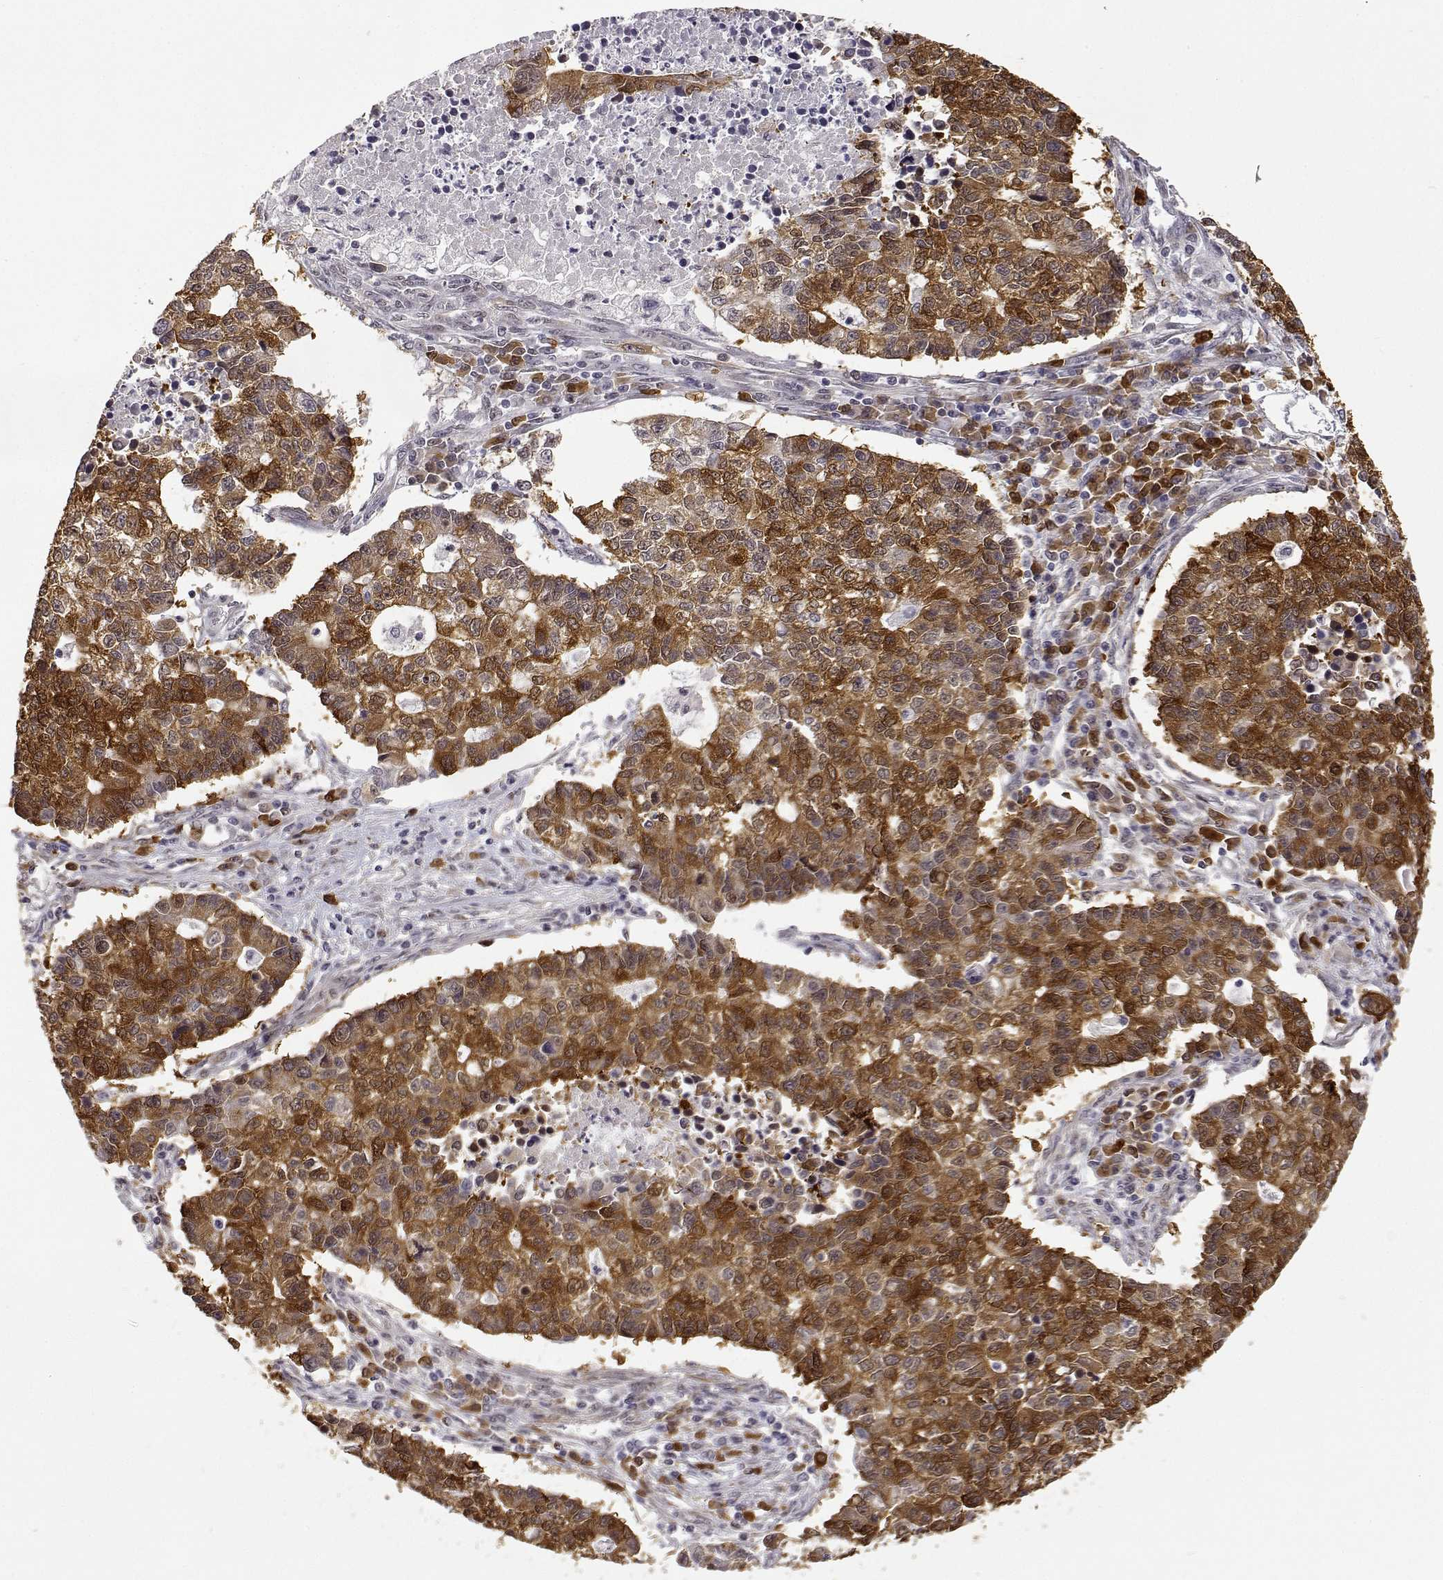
{"staining": {"intensity": "strong", "quantity": ">75%", "location": "cytoplasmic/membranous"}, "tissue": "lung cancer", "cell_type": "Tumor cells", "image_type": "cancer", "snomed": [{"axis": "morphology", "description": "Adenocarcinoma, NOS"}, {"axis": "topography", "description": "Lung"}], "caption": "Protein staining of lung adenocarcinoma tissue displays strong cytoplasmic/membranous positivity in about >75% of tumor cells.", "gene": "PHGDH", "patient": {"sex": "male", "age": 57}}